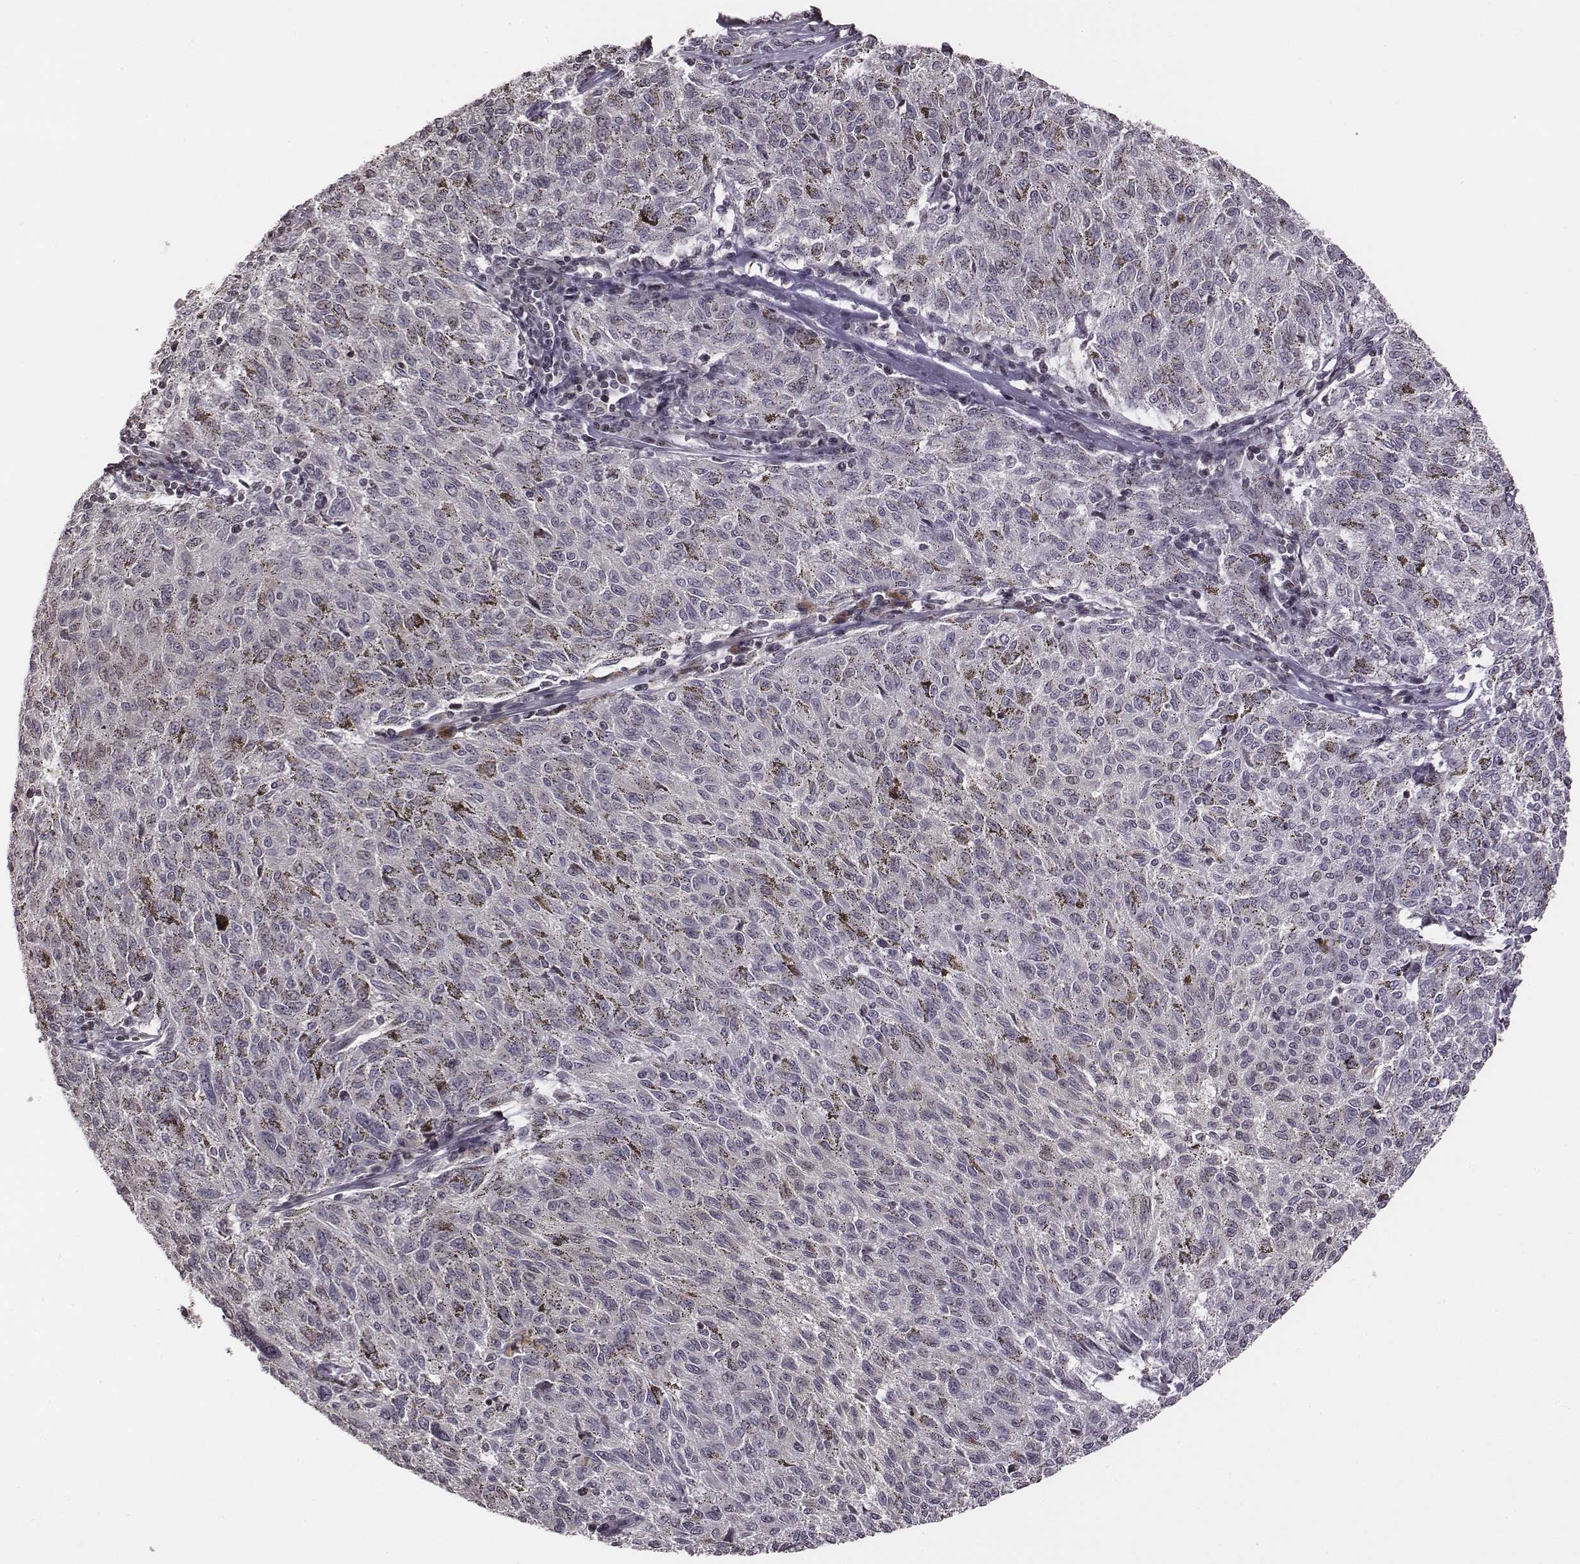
{"staining": {"intensity": "negative", "quantity": "none", "location": "none"}, "tissue": "melanoma", "cell_type": "Tumor cells", "image_type": "cancer", "snomed": [{"axis": "morphology", "description": "Malignant melanoma, NOS"}, {"axis": "topography", "description": "Skin"}], "caption": "Tumor cells are negative for protein expression in human malignant melanoma.", "gene": "GRM4", "patient": {"sex": "female", "age": 72}}